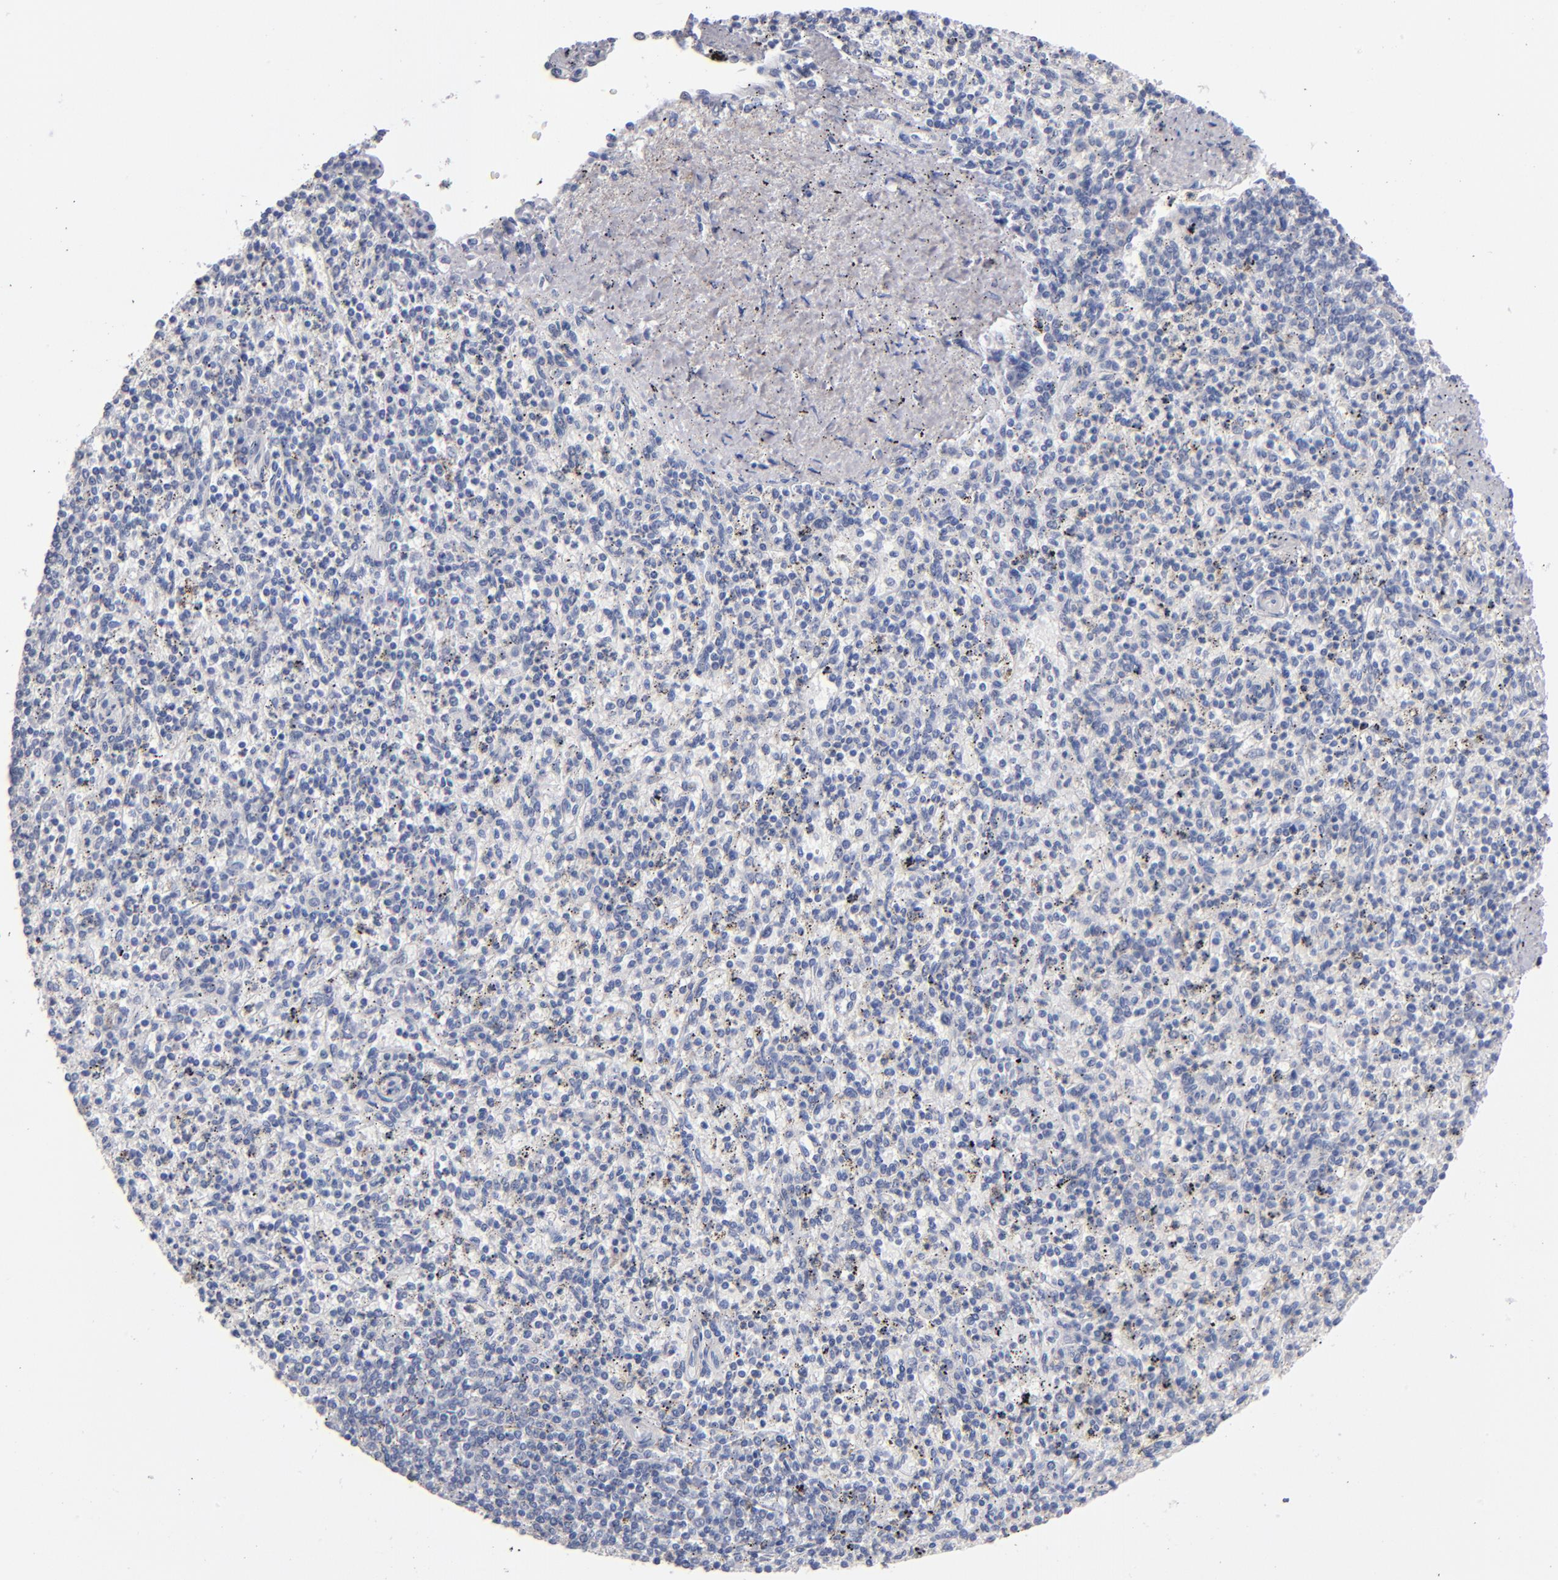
{"staining": {"intensity": "strong", "quantity": ">75%", "location": "nuclear"}, "tissue": "spleen", "cell_type": "Cells in red pulp", "image_type": "normal", "snomed": [{"axis": "morphology", "description": "Normal tissue, NOS"}, {"axis": "topography", "description": "Spleen"}], "caption": "A photomicrograph of spleen stained for a protein exhibits strong nuclear brown staining in cells in red pulp. (brown staining indicates protein expression, while blue staining denotes nuclei).", "gene": "MN1", "patient": {"sex": "male", "age": 72}}